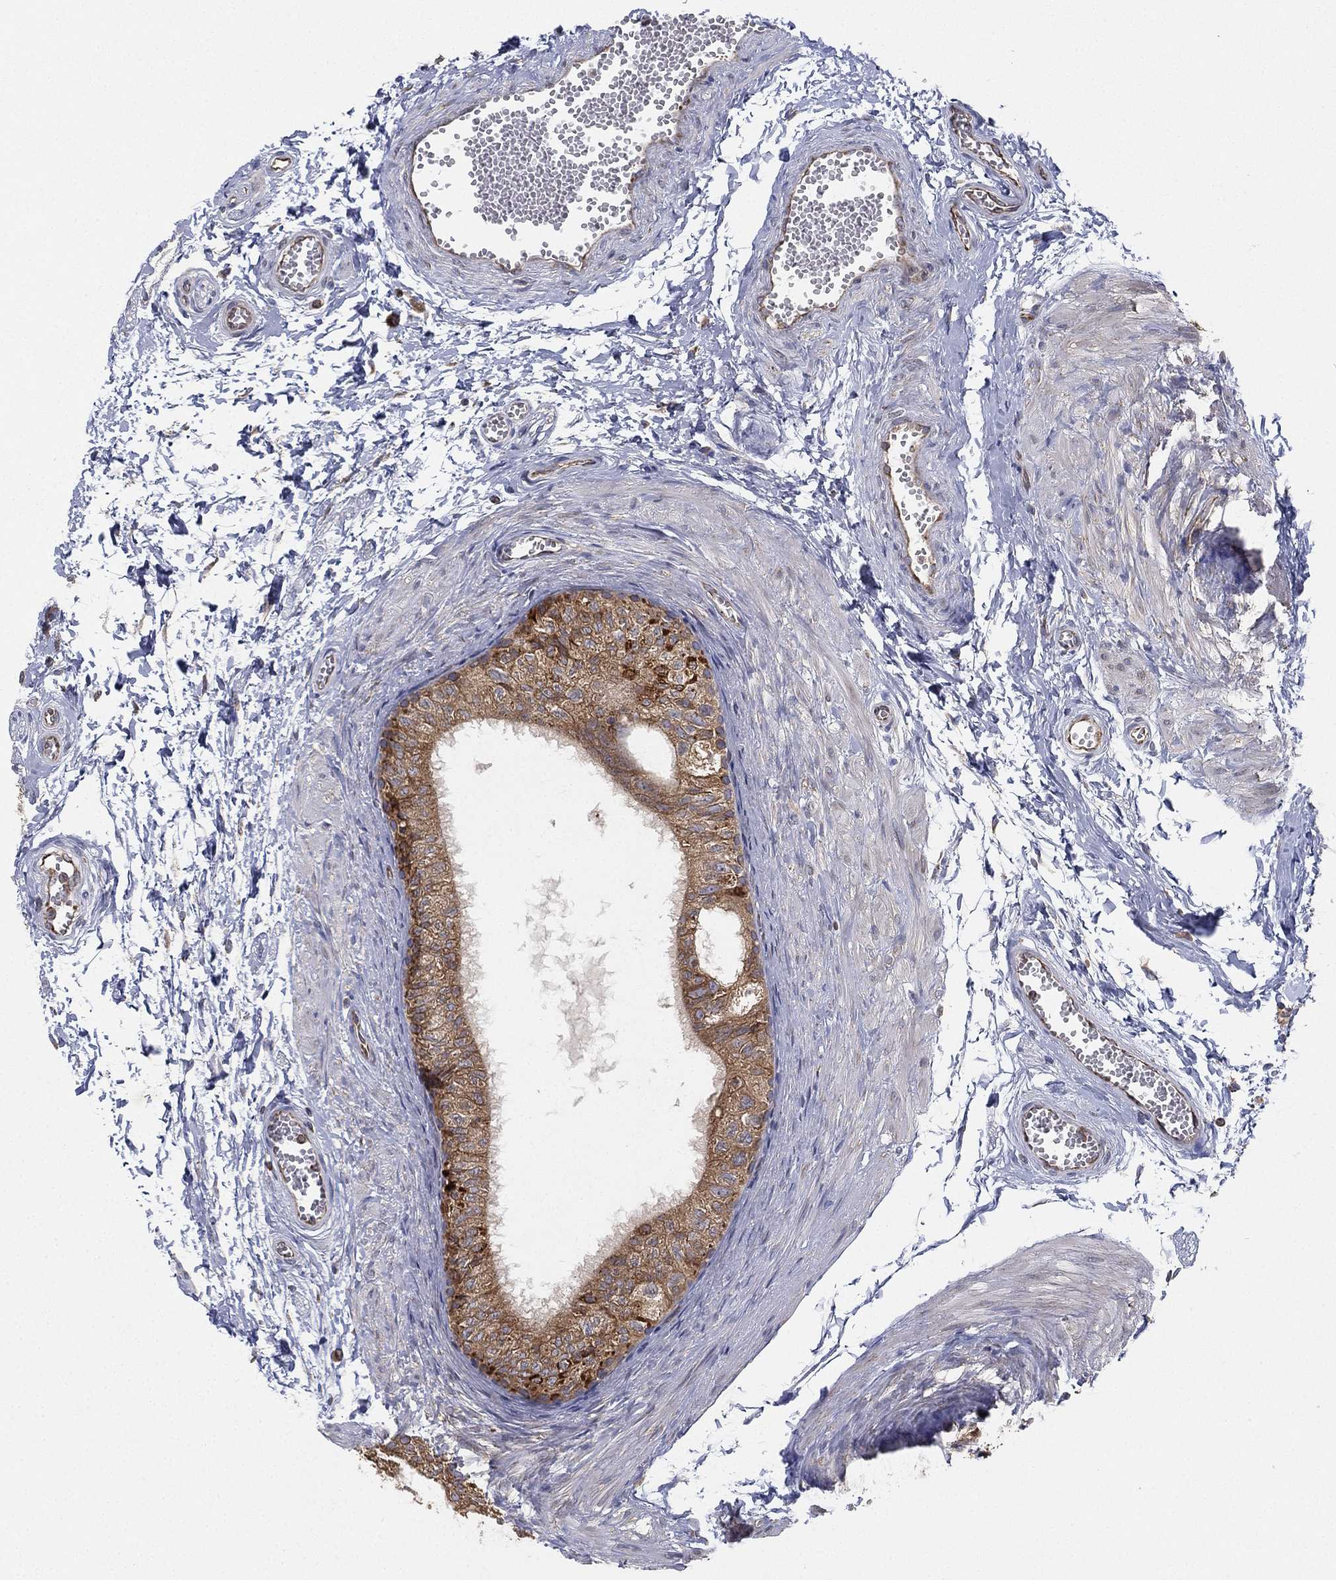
{"staining": {"intensity": "moderate", "quantity": ">75%", "location": "cytoplasmic/membranous"}, "tissue": "epididymis", "cell_type": "Glandular cells", "image_type": "normal", "snomed": [{"axis": "morphology", "description": "Normal tissue, NOS"}, {"axis": "topography", "description": "Epididymis"}], "caption": "Immunohistochemistry of normal epididymis shows medium levels of moderate cytoplasmic/membranous staining in approximately >75% of glandular cells.", "gene": "CYB5B", "patient": {"sex": "male", "age": 22}}